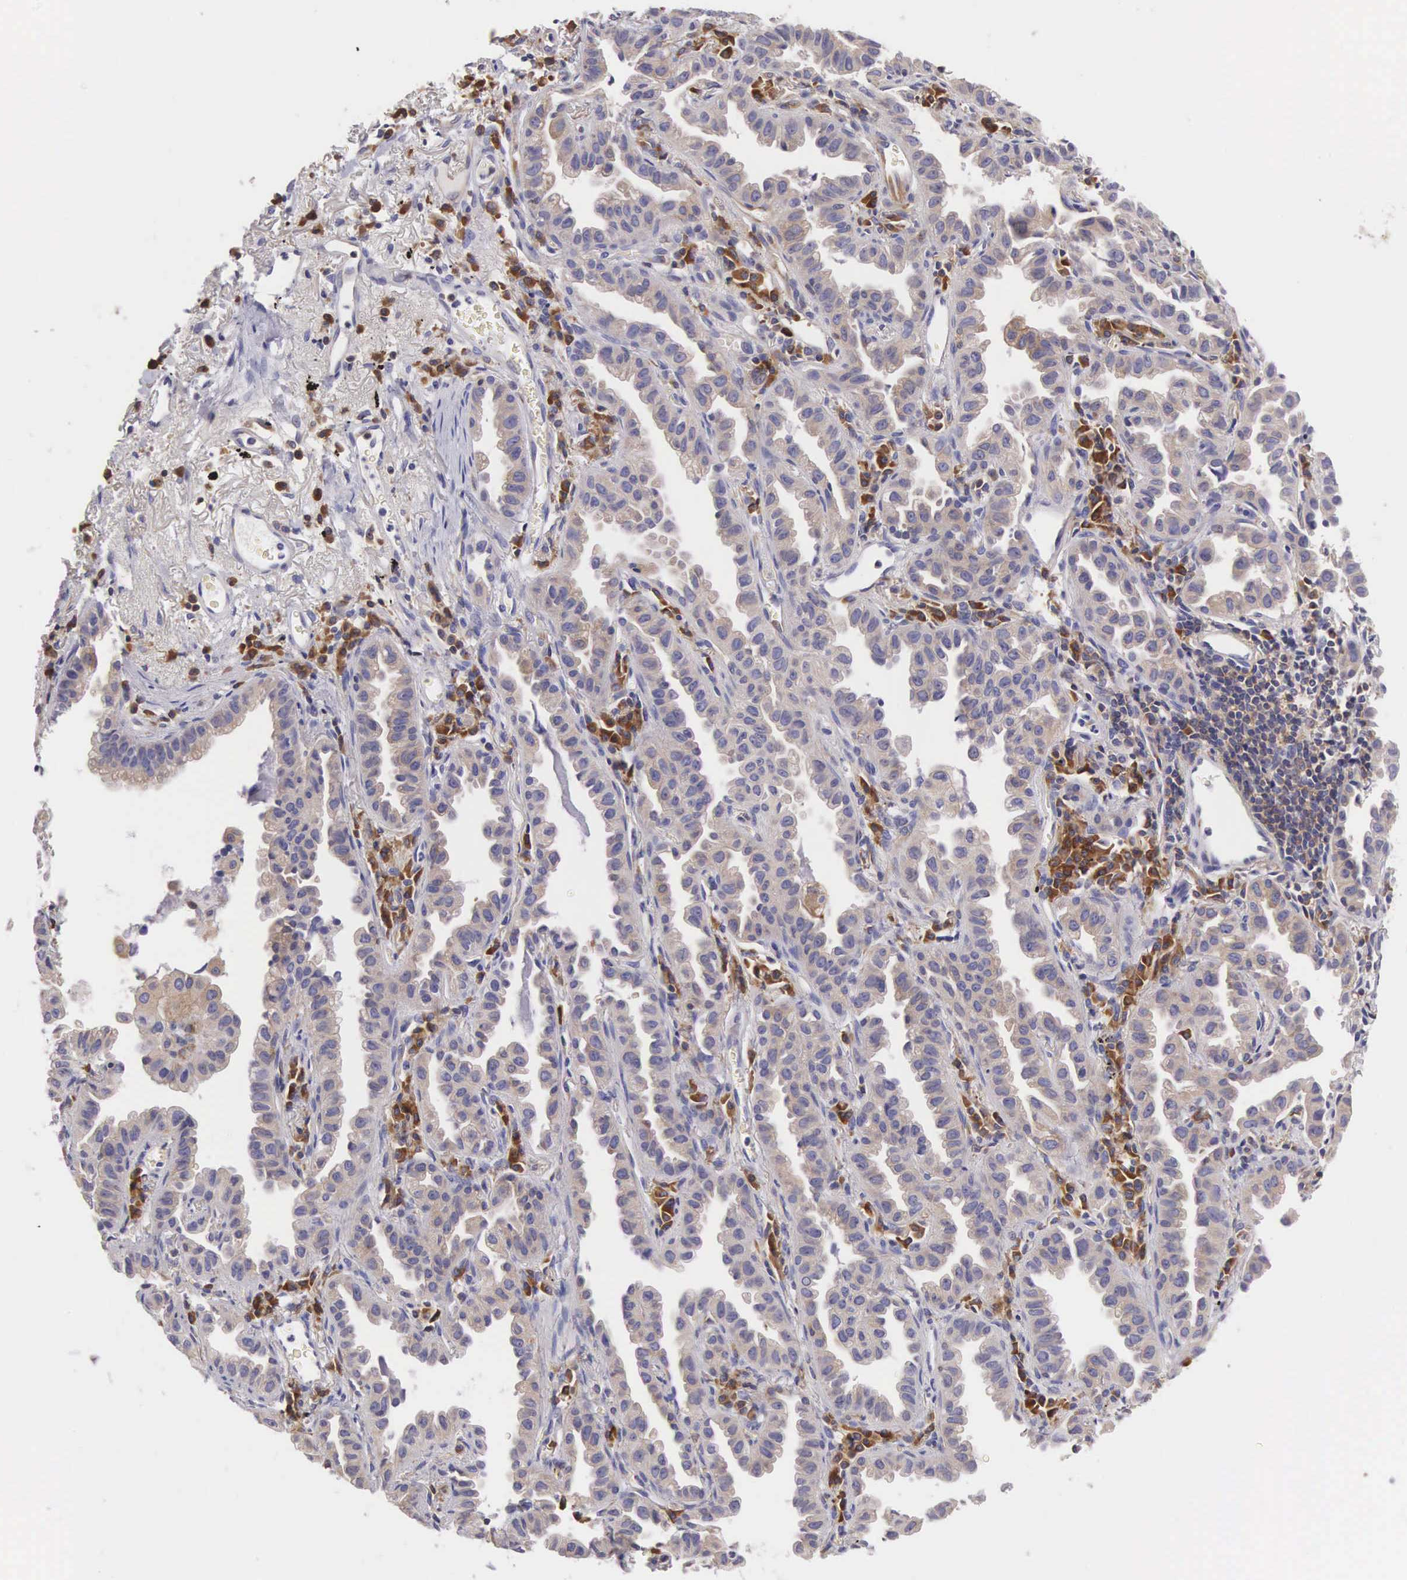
{"staining": {"intensity": "weak", "quantity": "25%-75%", "location": "cytoplasmic/membranous"}, "tissue": "lung cancer", "cell_type": "Tumor cells", "image_type": "cancer", "snomed": [{"axis": "morphology", "description": "Adenocarcinoma, NOS"}, {"axis": "topography", "description": "Lung"}], "caption": "Lung cancer (adenocarcinoma) was stained to show a protein in brown. There is low levels of weak cytoplasmic/membranous positivity in about 25%-75% of tumor cells. Nuclei are stained in blue.", "gene": "OSBPL3", "patient": {"sex": "female", "age": 50}}